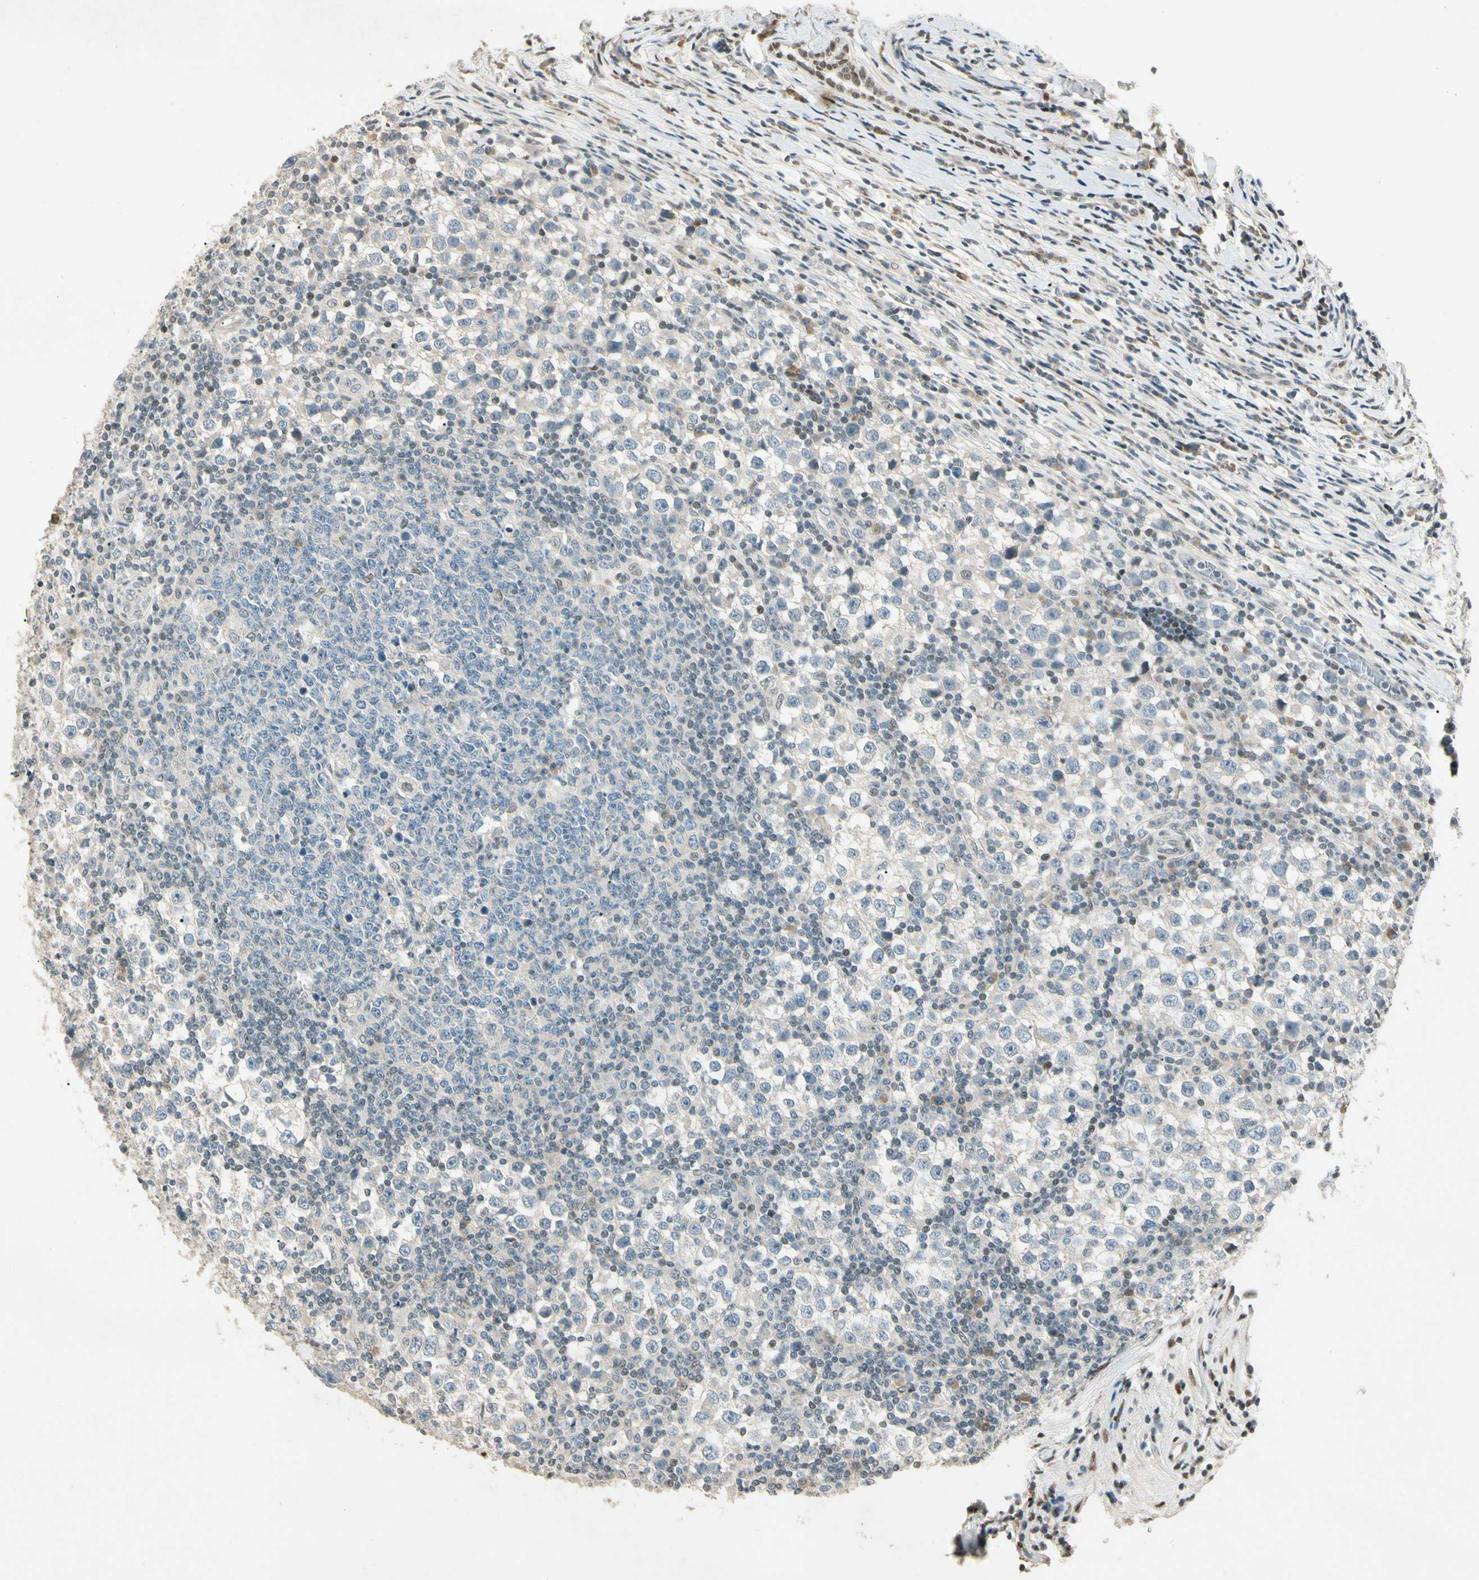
{"staining": {"intensity": "negative", "quantity": "none", "location": "none"}, "tissue": "testis cancer", "cell_type": "Tumor cells", "image_type": "cancer", "snomed": [{"axis": "morphology", "description": "Seminoma, NOS"}, {"axis": "topography", "description": "Testis"}], "caption": "The histopathology image exhibits no staining of tumor cells in testis cancer.", "gene": "ZBTB4", "patient": {"sex": "male", "age": 65}}